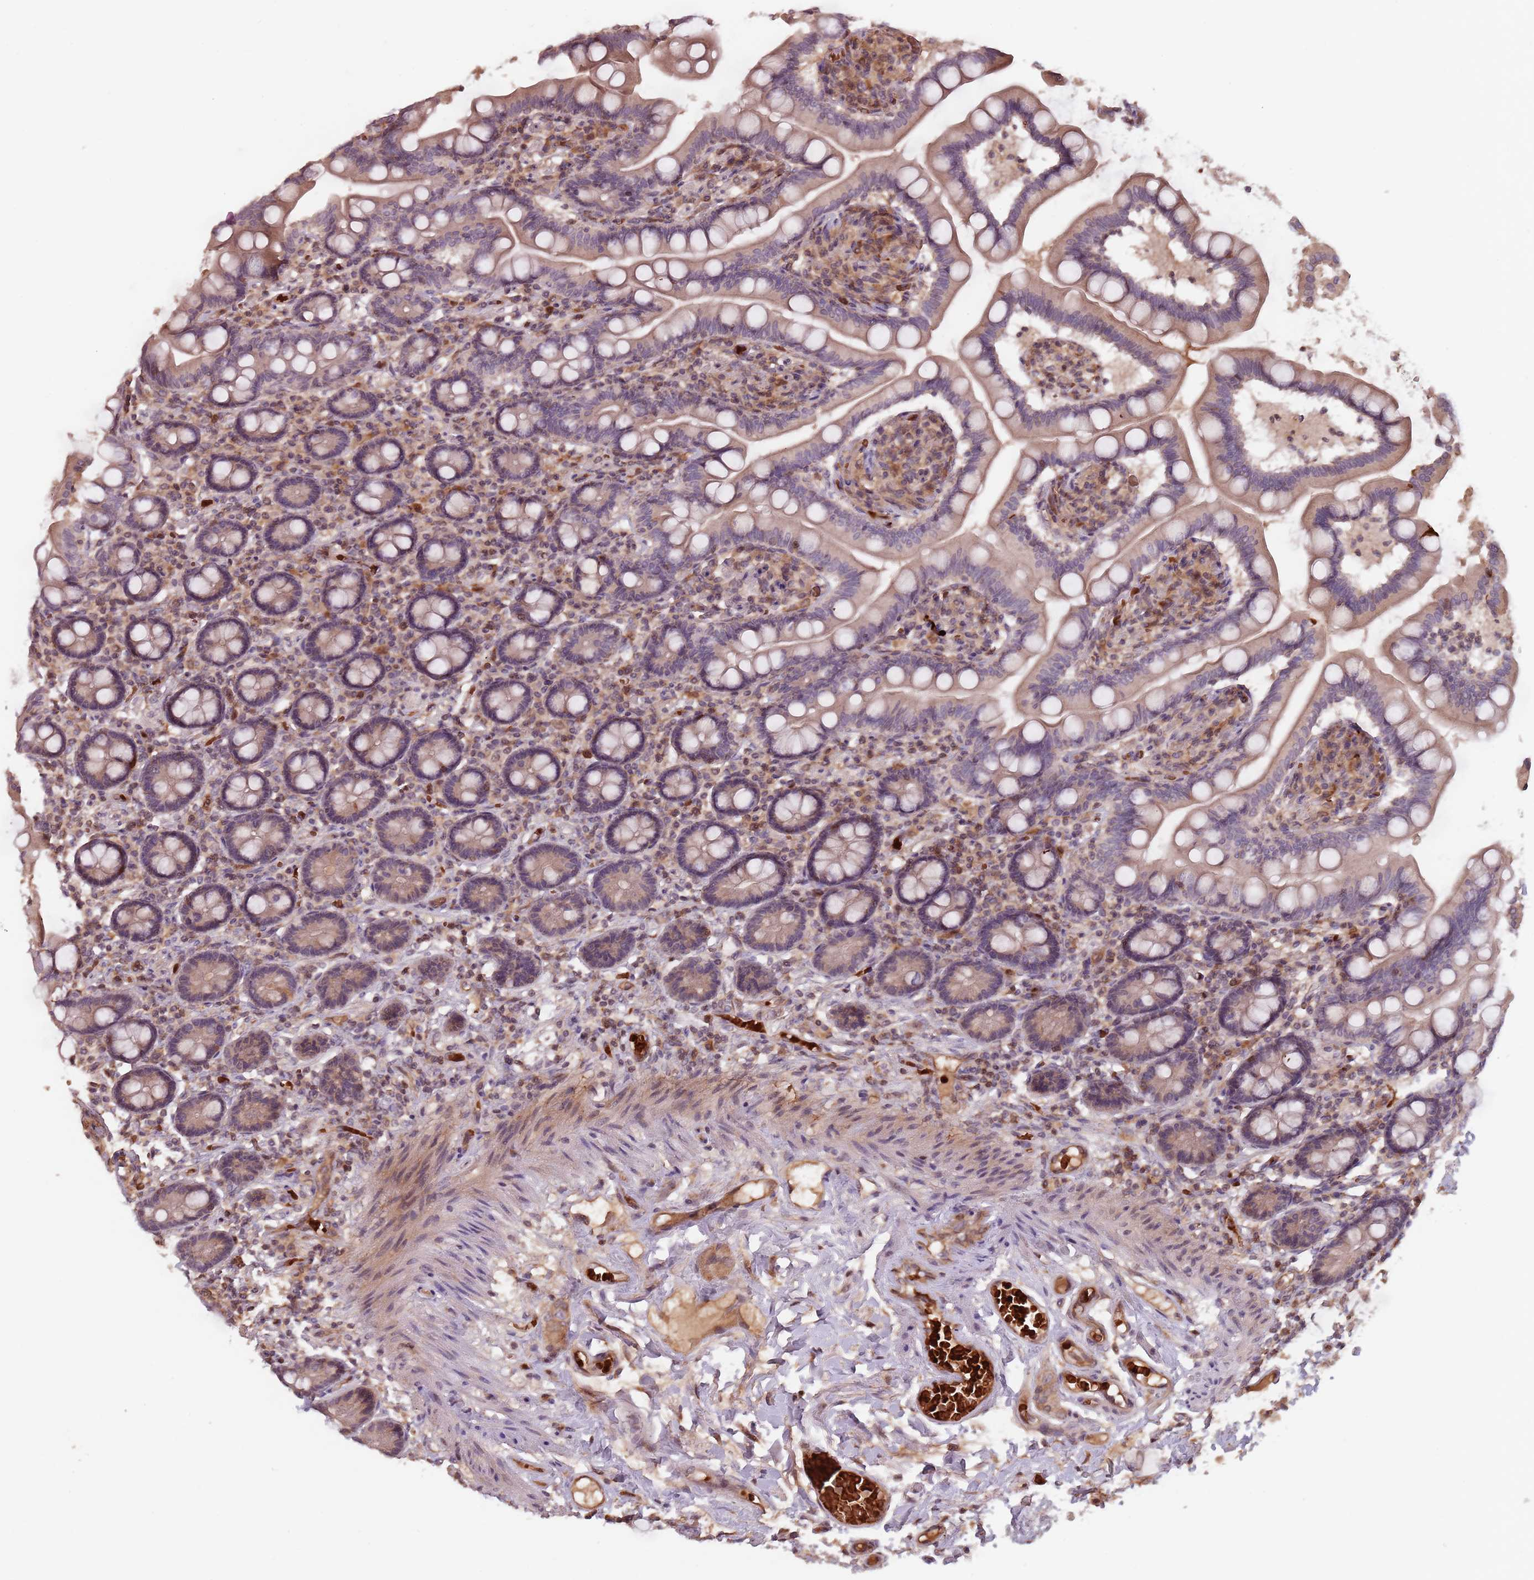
{"staining": {"intensity": "weak", "quantity": ">75%", "location": "cytoplasmic/membranous"}, "tissue": "small intestine", "cell_type": "Glandular cells", "image_type": "normal", "snomed": [{"axis": "morphology", "description": "Normal tissue, NOS"}, {"axis": "topography", "description": "Small intestine"}], "caption": "Brown immunohistochemical staining in unremarkable small intestine exhibits weak cytoplasmic/membranous staining in approximately >75% of glandular cells. Nuclei are stained in blue.", "gene": "GPR180", "patient": {"sex": "female", "age": 64}}